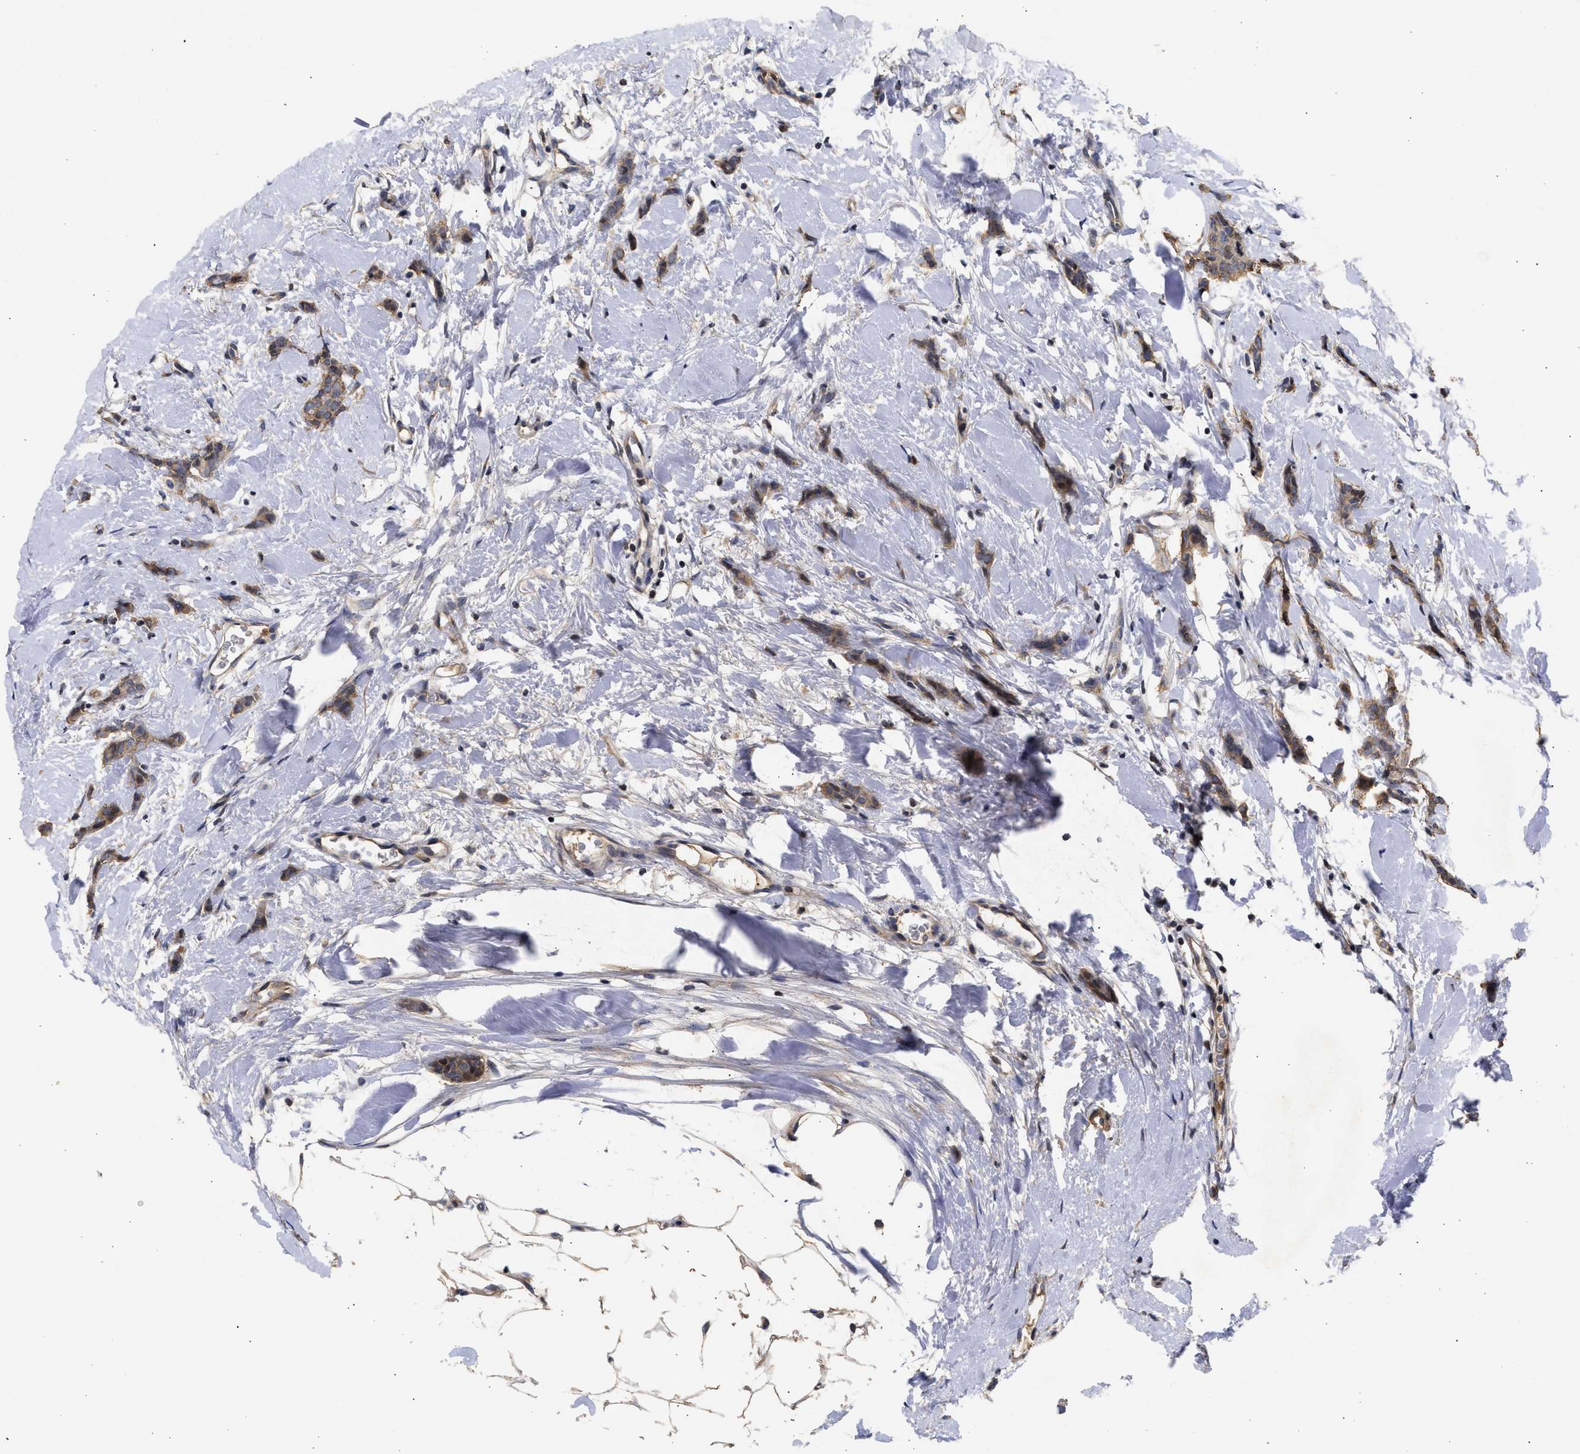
{"staining": {"intensity": "moderate", "quantity": ">75%", "location": "cytoplasmic/membranous"}, "tissue": "breast cancer", "cell_type": "Tumor cells", "image_type": "cancer", "snomed": [{"axis": "morphology", "description": "Lobular carcinoma"}, {"axis": "topography", "description": "Skin"}, {"axis": "topography", "description": "Breast"}], "caption": "A brown stain labels moderate cytoplasmic/membranous expression of a protein in human breast lobular carcinoma tumor cells. The staining was performed using DAB (3,3'-diaminobenzidine), with brown indicating positive protein expression. Nuclei are stained blue with hematoxylin.", "gene": "ENSG00000142539", "patient": {"sex": "female", "age": 46}}